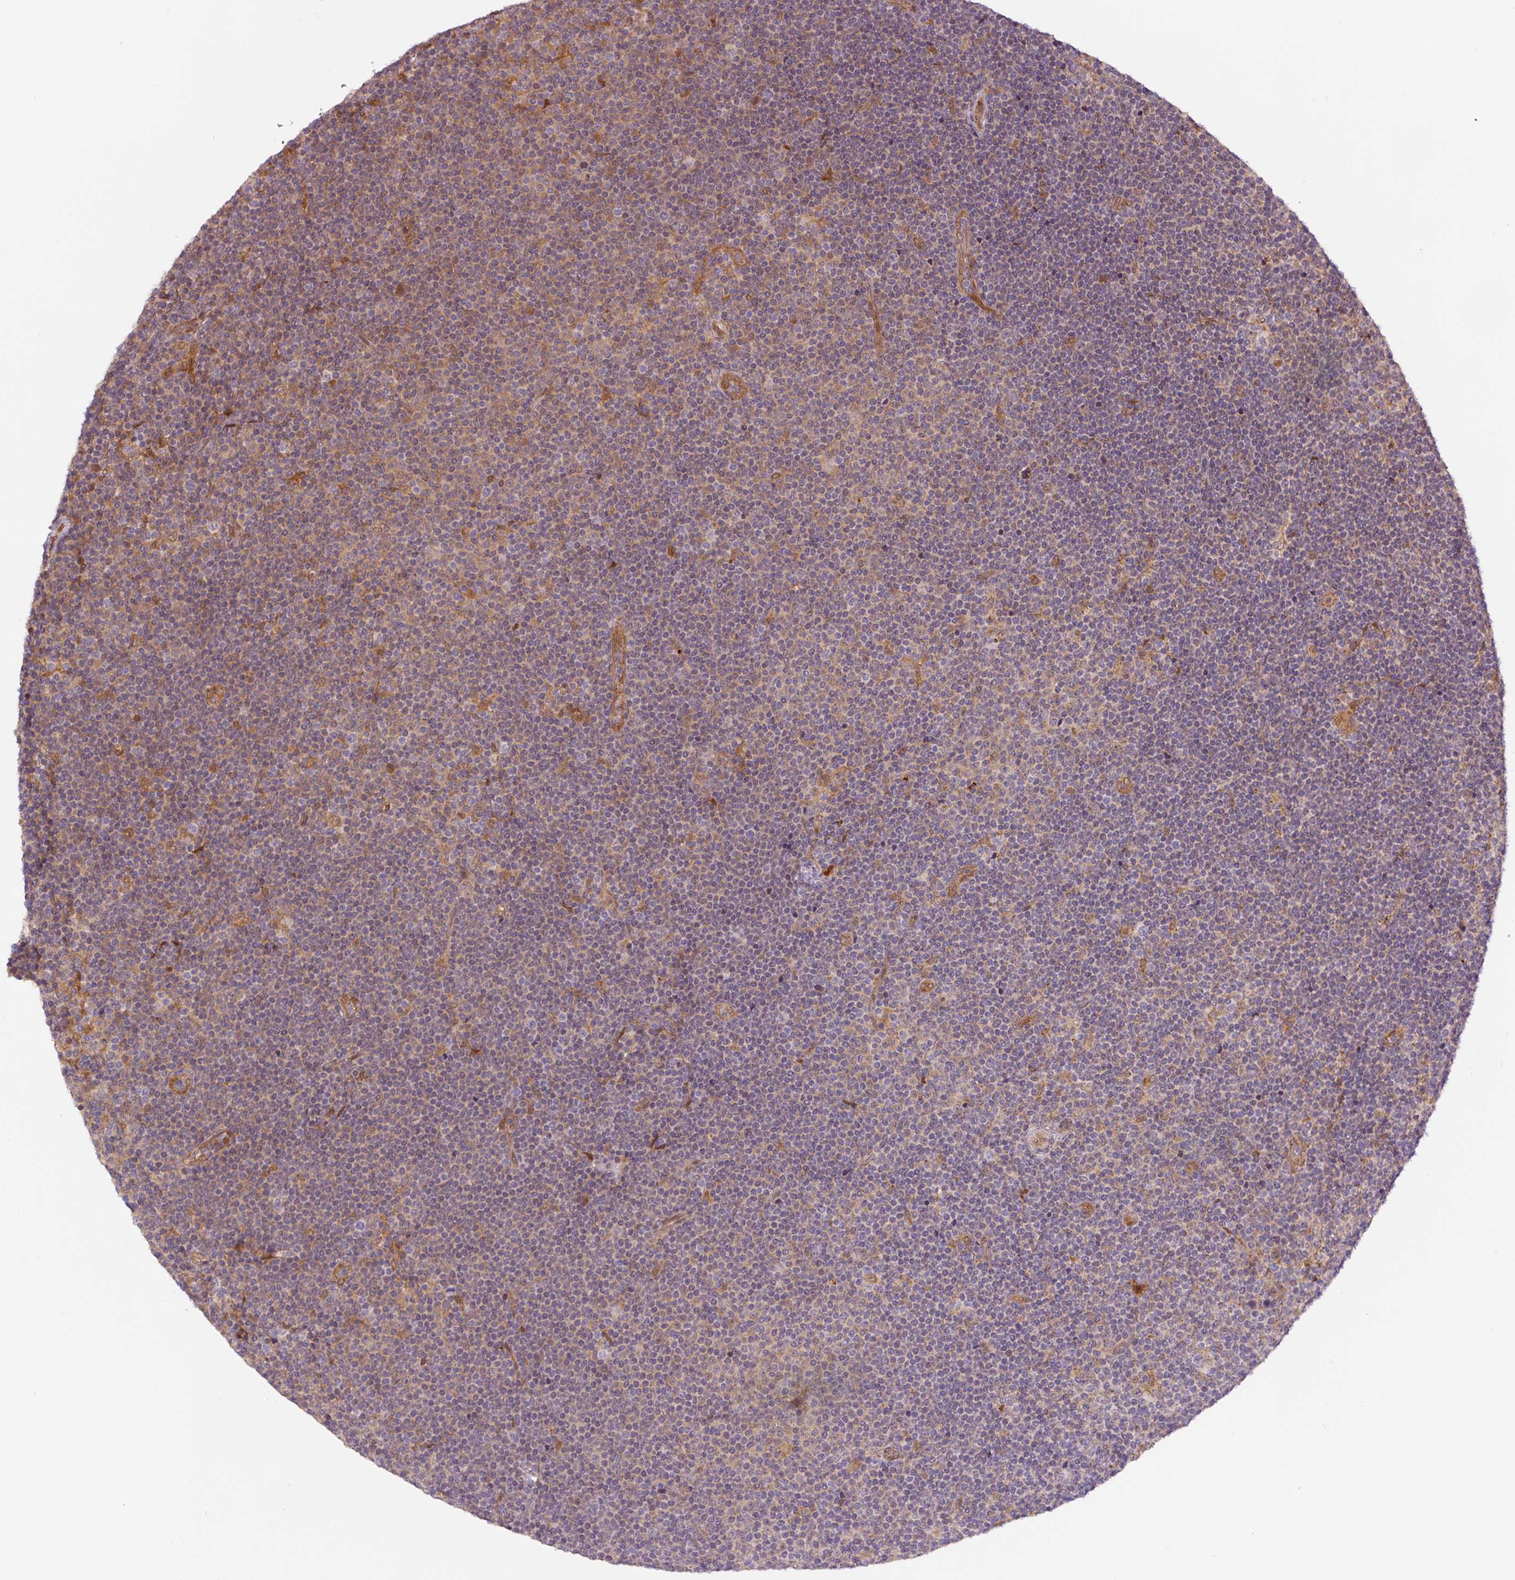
{"staining": {"intensity": "moderate", "quantity": "<25%", "location": "cytoplasmic/membranous"}, "tissue": "lymphoma", "cell_type": "Tumor cells", "image_type": "cancer", "snomed": [{"axis": "morphology", "description": "Malignant lymphoma, non-Hodgkin's type, Low grade"}, {"axis": "topography", "description": "Lymph node"}], "caption": "This micrograph exhibits low-grade malignant lymphoma, non-Hodgkin's type stained with IHC to label a protein in brown. The cytoplasmic/membranous of tumor cells show moderate positivity for the protein. Nuclei are counter-stained blue.", "gene": "ZSWIM7", "patient": {"sex": "male", "age": 48}}